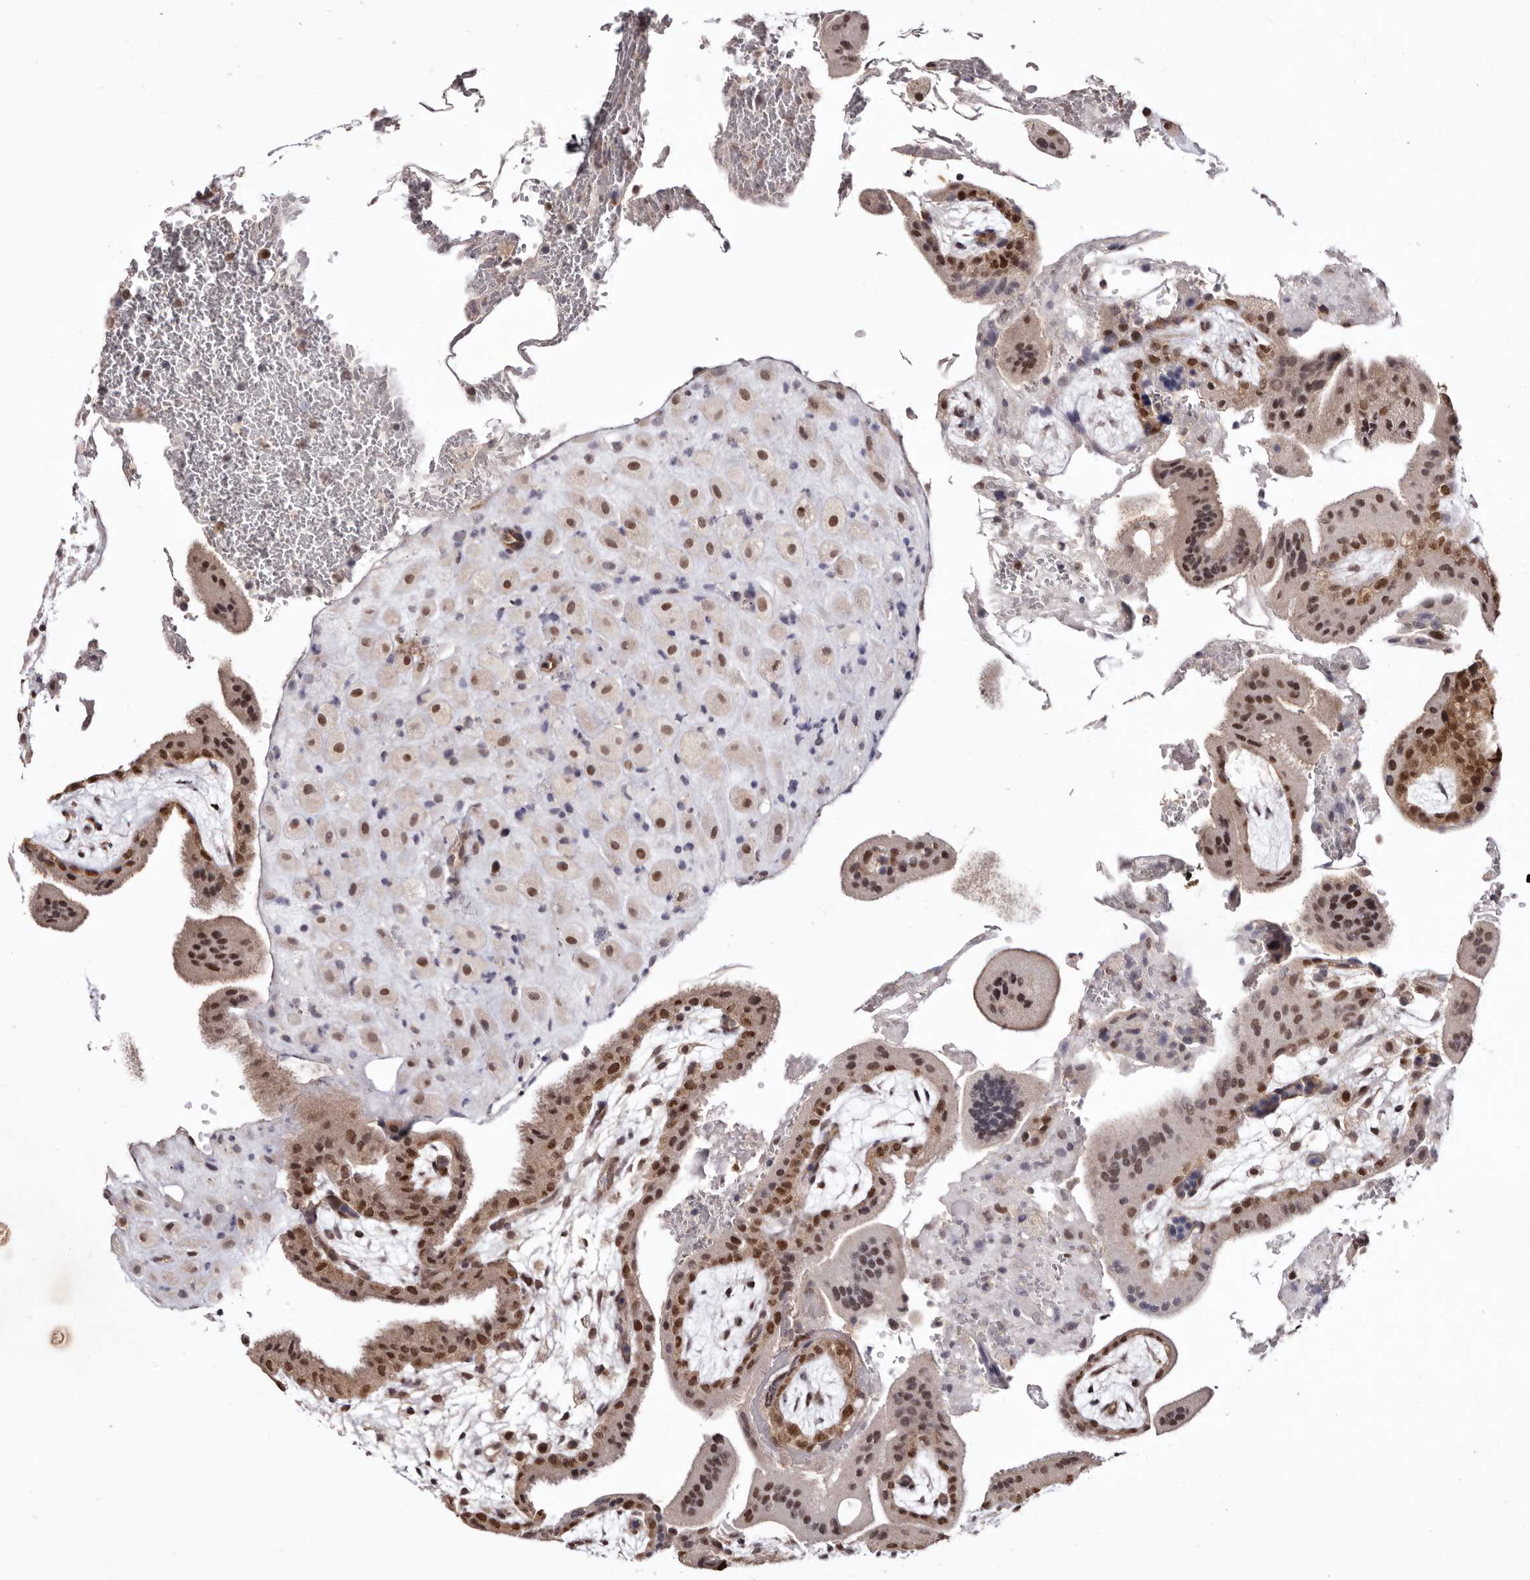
{"staining": {"intensity": "strong", "quantity": ">75%", "location": "nuclear"}, "tissue": "placenta", "cell_type": "Decidual cells", "image_type": "normal", "snomed": [{"axis": "morphology", "description": "Normal tissue, NOS"}, {"axis": "topography", "description": "Placenta"}], "caption": "Protein analysis of unremarkable placenta shows strong nuclear positivity in approximately >75% of decidual cells.", "gene": "NOTCH1", "patient": {"sex": "female", "age": 35}}